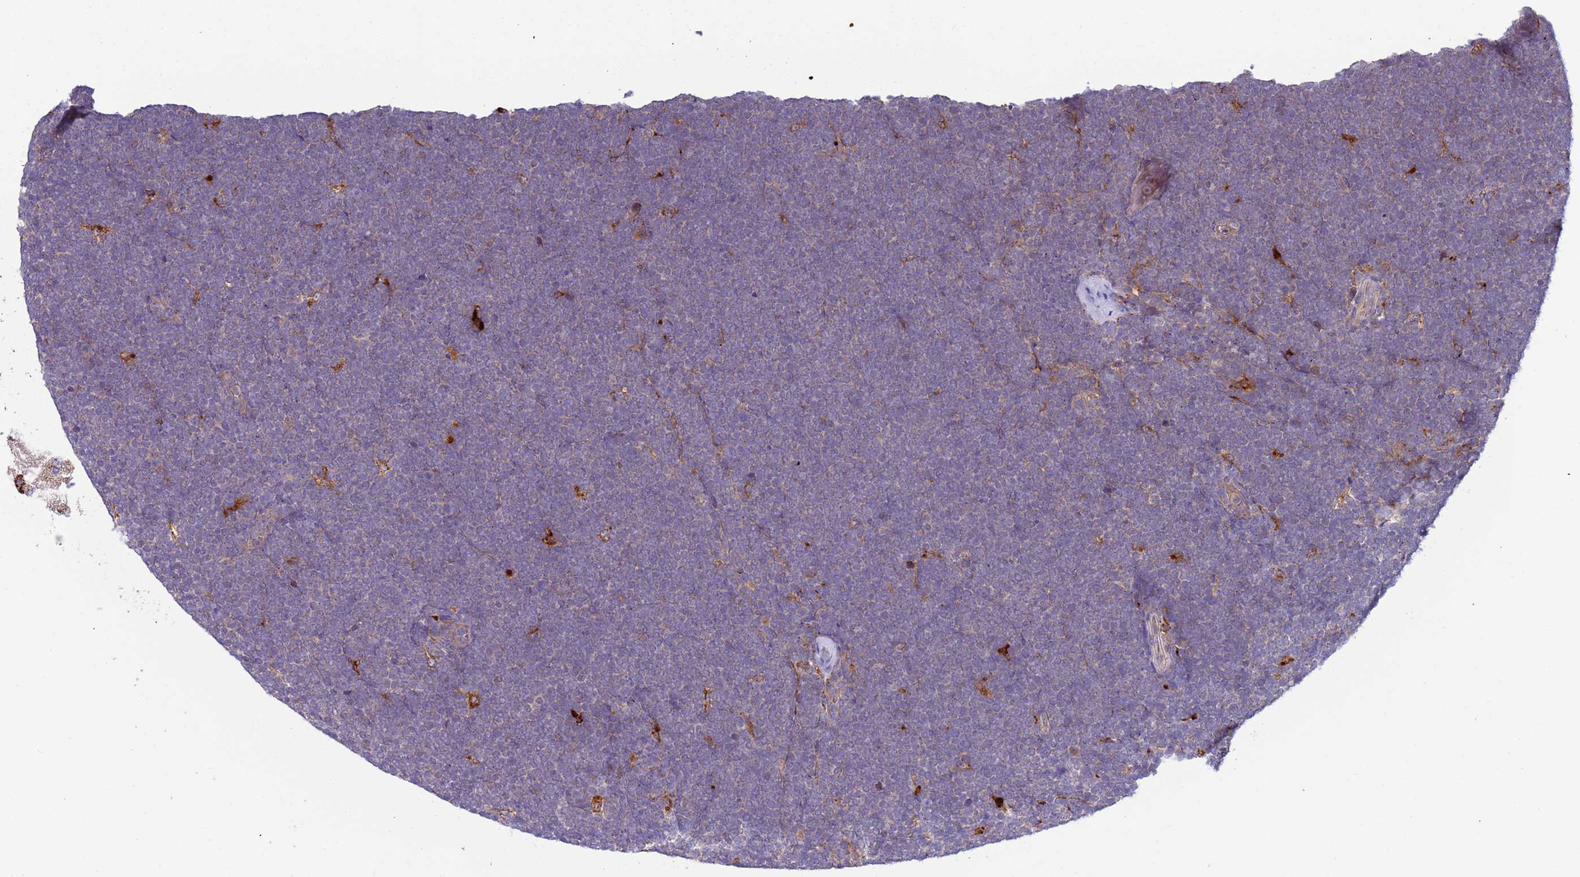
{"staining": {"intensity": "negative", "quantity": "none", "location": "none"}, "tissue": "lymphoma", "cell_type": "Tumor cells", "image_type": "cancer", "snomed": [{"axis": "morphology", "description": "Malignant lymphoma, non-Hodgkin's type, High grade"}, {"axis": "topography", "description": "Lymph node"}], "caption": "Immunohistochemical staining of human high-grade malignant lymphoma, non-Hodgkin's type exhibits no significant expression in tumor cells.", "gene": "VPS36", "patient": {"sex": "male", "age": 13}}